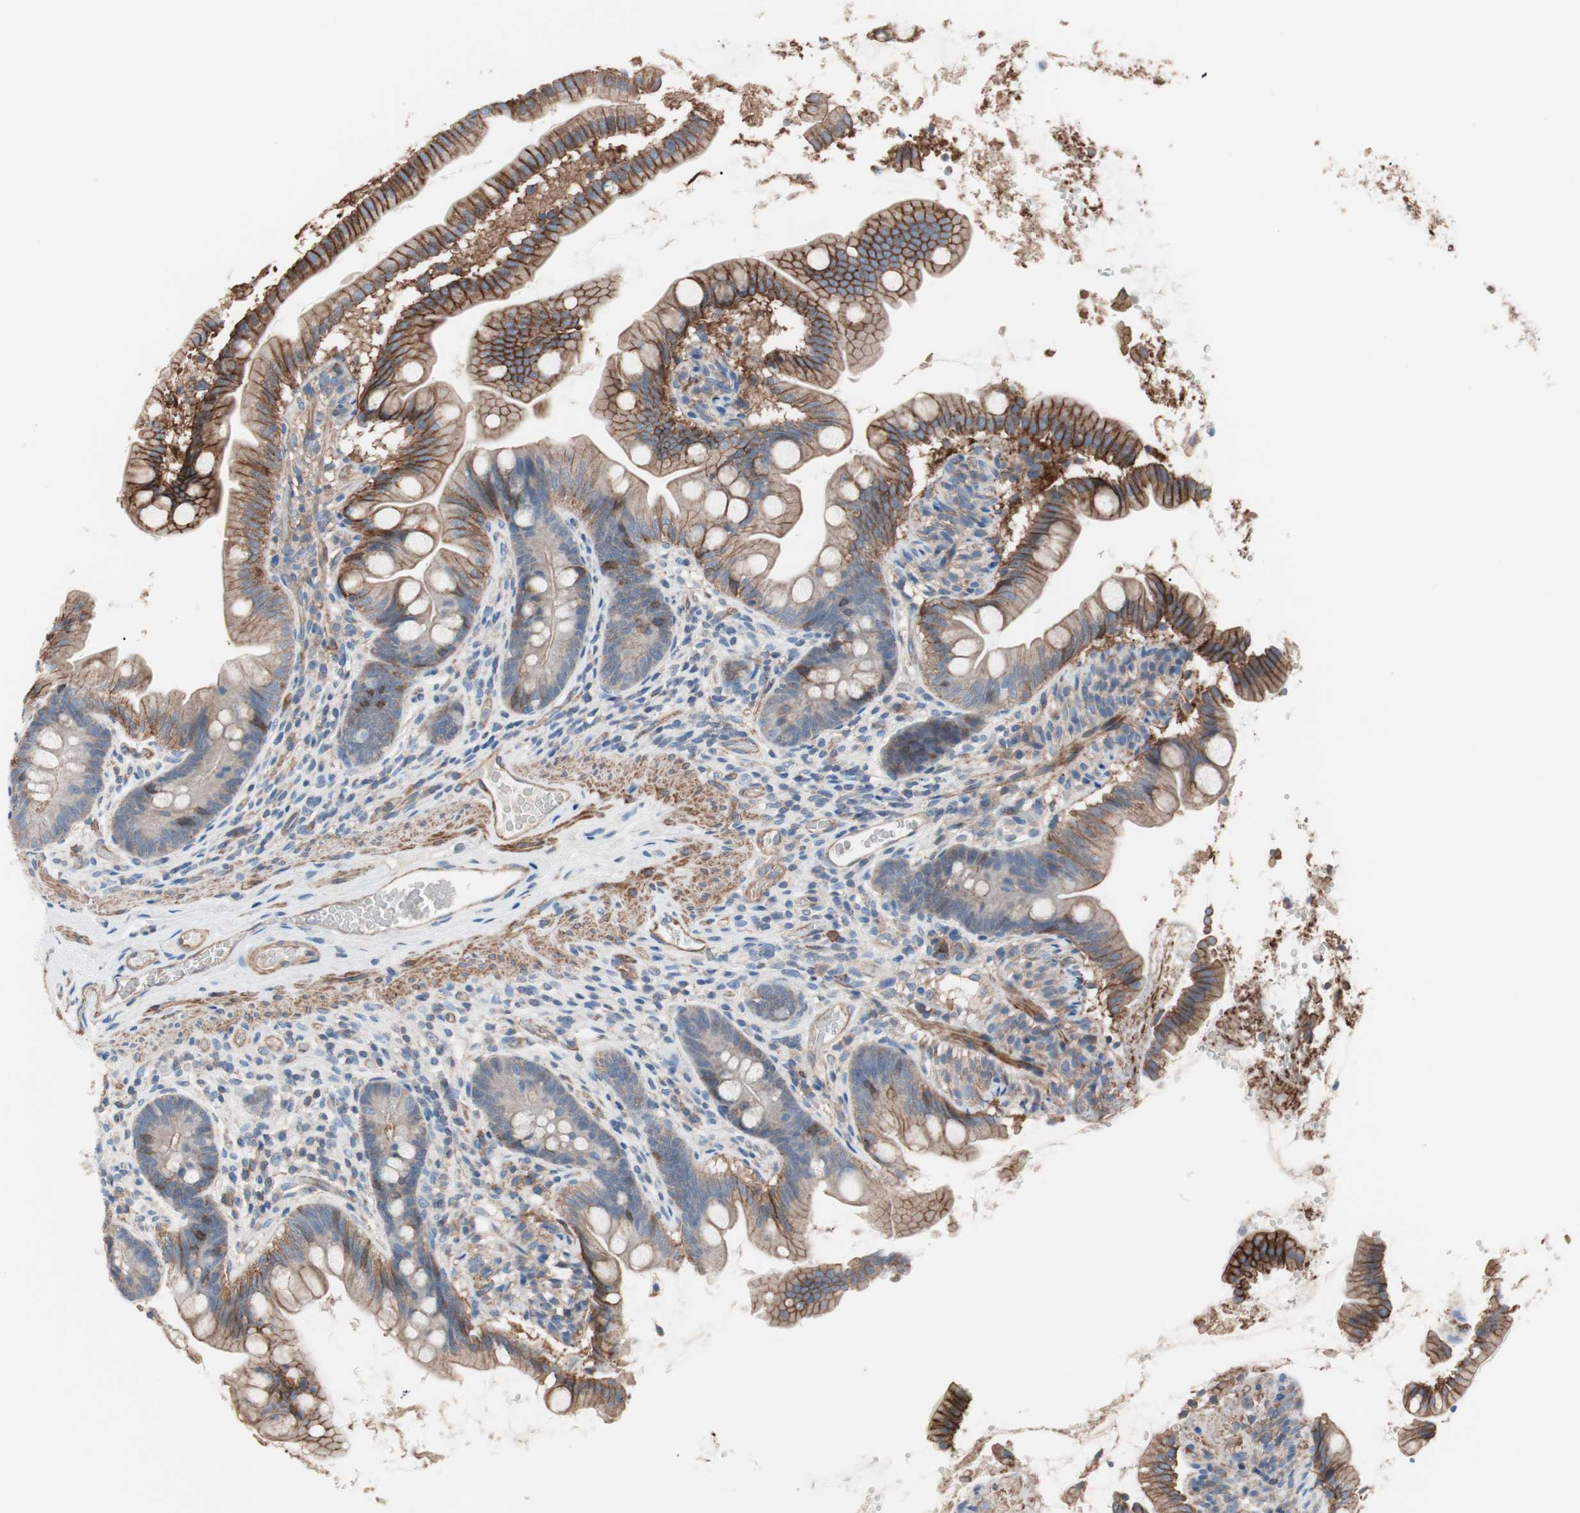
{"staining": {"intensity": "moderate", "quantity": ">75%", "location": "cytoplasmic/membranous"}, "tissue": "small intestine", "cell_type": "Glandular cells", "image_type": "normal", "snomed": [{"axis": "morphology", "description": "Normal tissue, NOS"}, {"axis": "topography", "description": "Small intestine"}], "caption": "About >75% of glandular cells in normal small intestine show moderate cytoplasmic/membranous protein positivity as visualized by brown immunohistochemical staining.", "gene": "GPR160", "patient": {"sex": "female", "age": 56}}